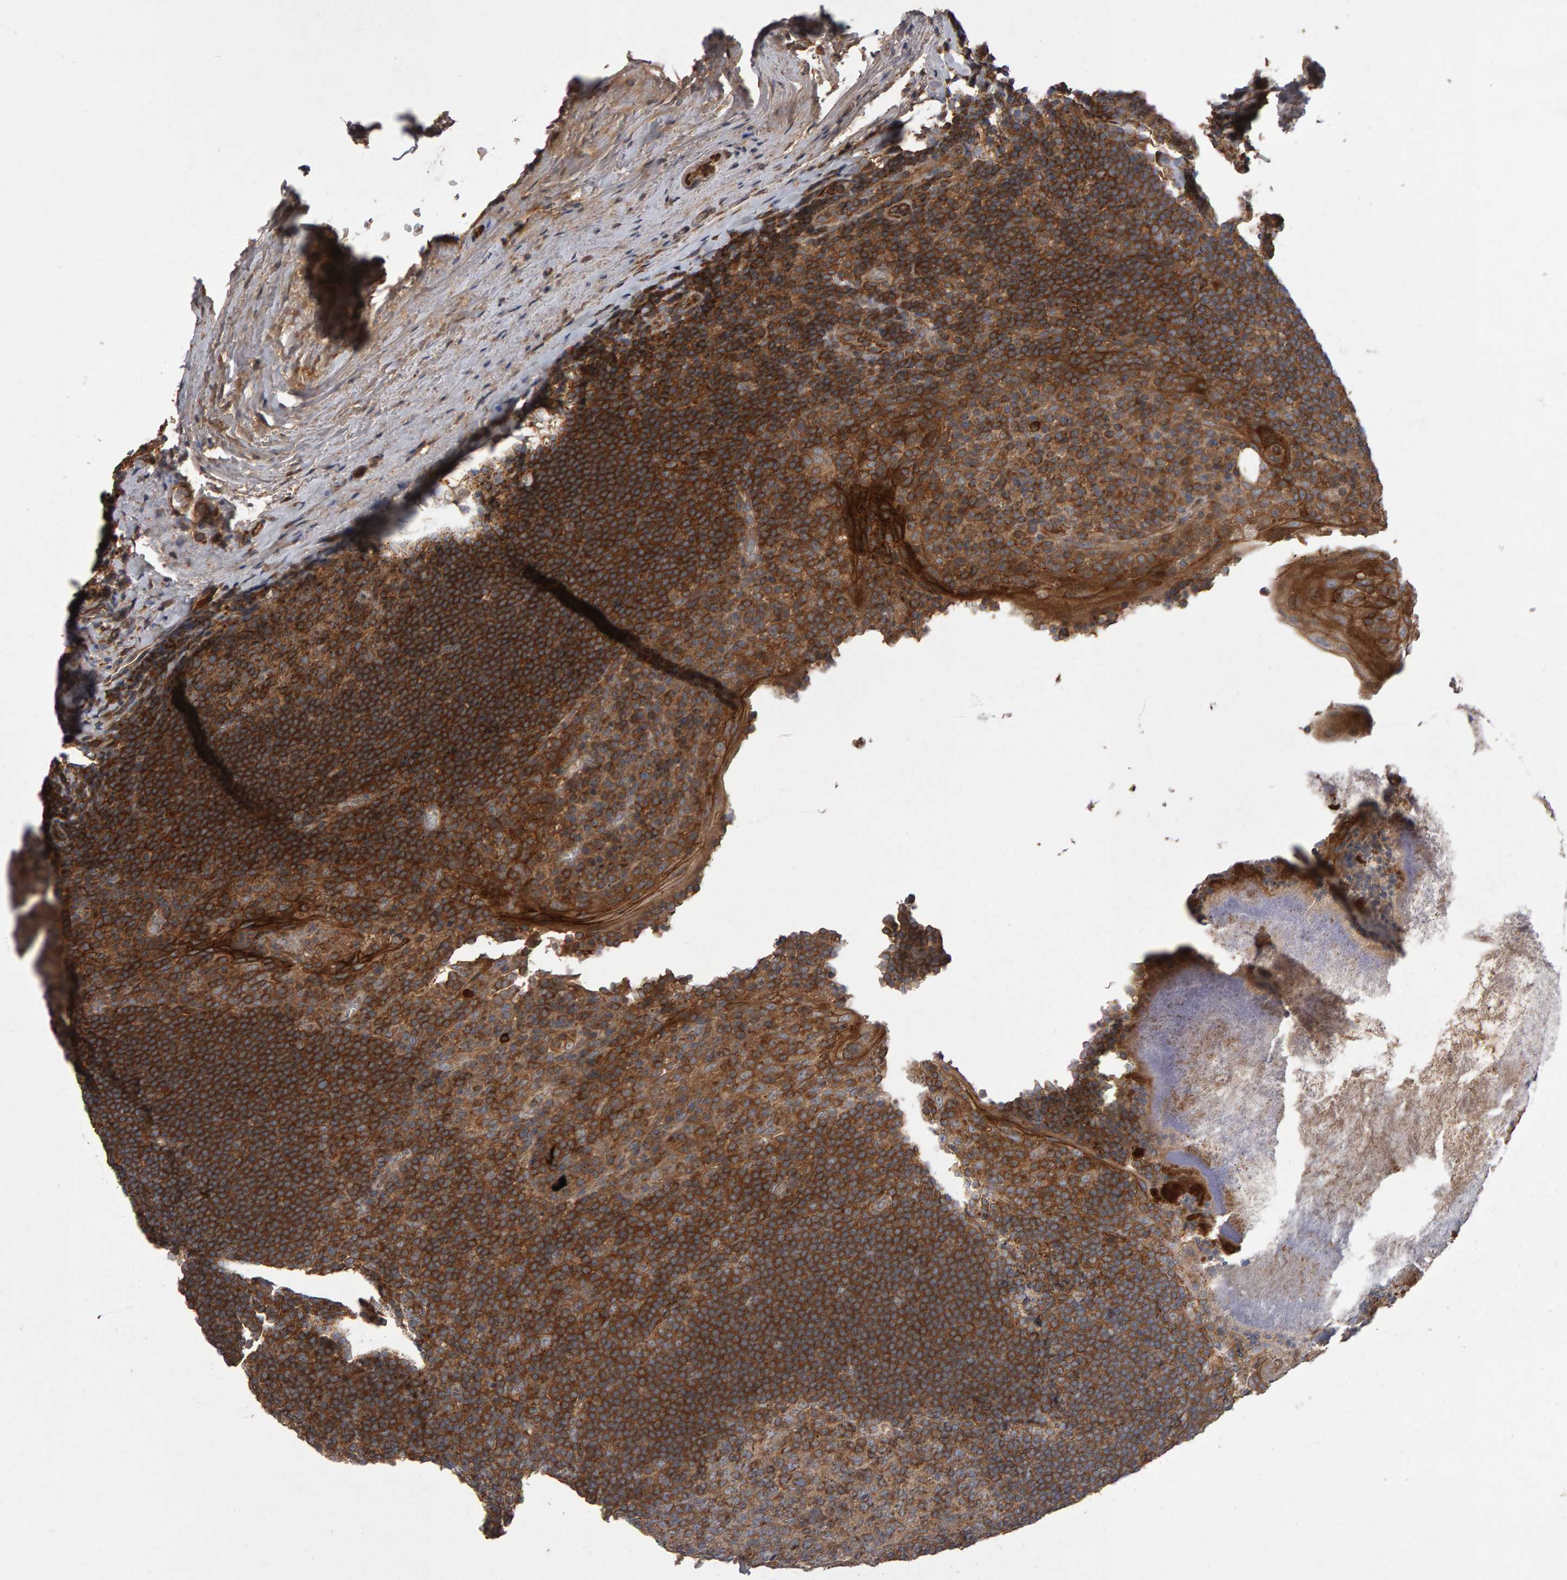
{"staining": {"intensity": "strong", "quantity": ">75%", "location": "cytoplasmic/membranous"}, "tissue": "tonsil", "cell_type": "Germinal center cells", "image_type": "normal", "snomed": [{"axis": "morphology", "description": "Normal tissue, NOS"}, {"axis": "topography", "description": "Tonsil"}], "caption": "Germinal center cells exhibit high levels of strong cytoplasmic/membranous staining in about >75% of cells in unremarkable human tonsil.", "gene": "PGS1", "patient": {"sex": "male", "age": 37}}